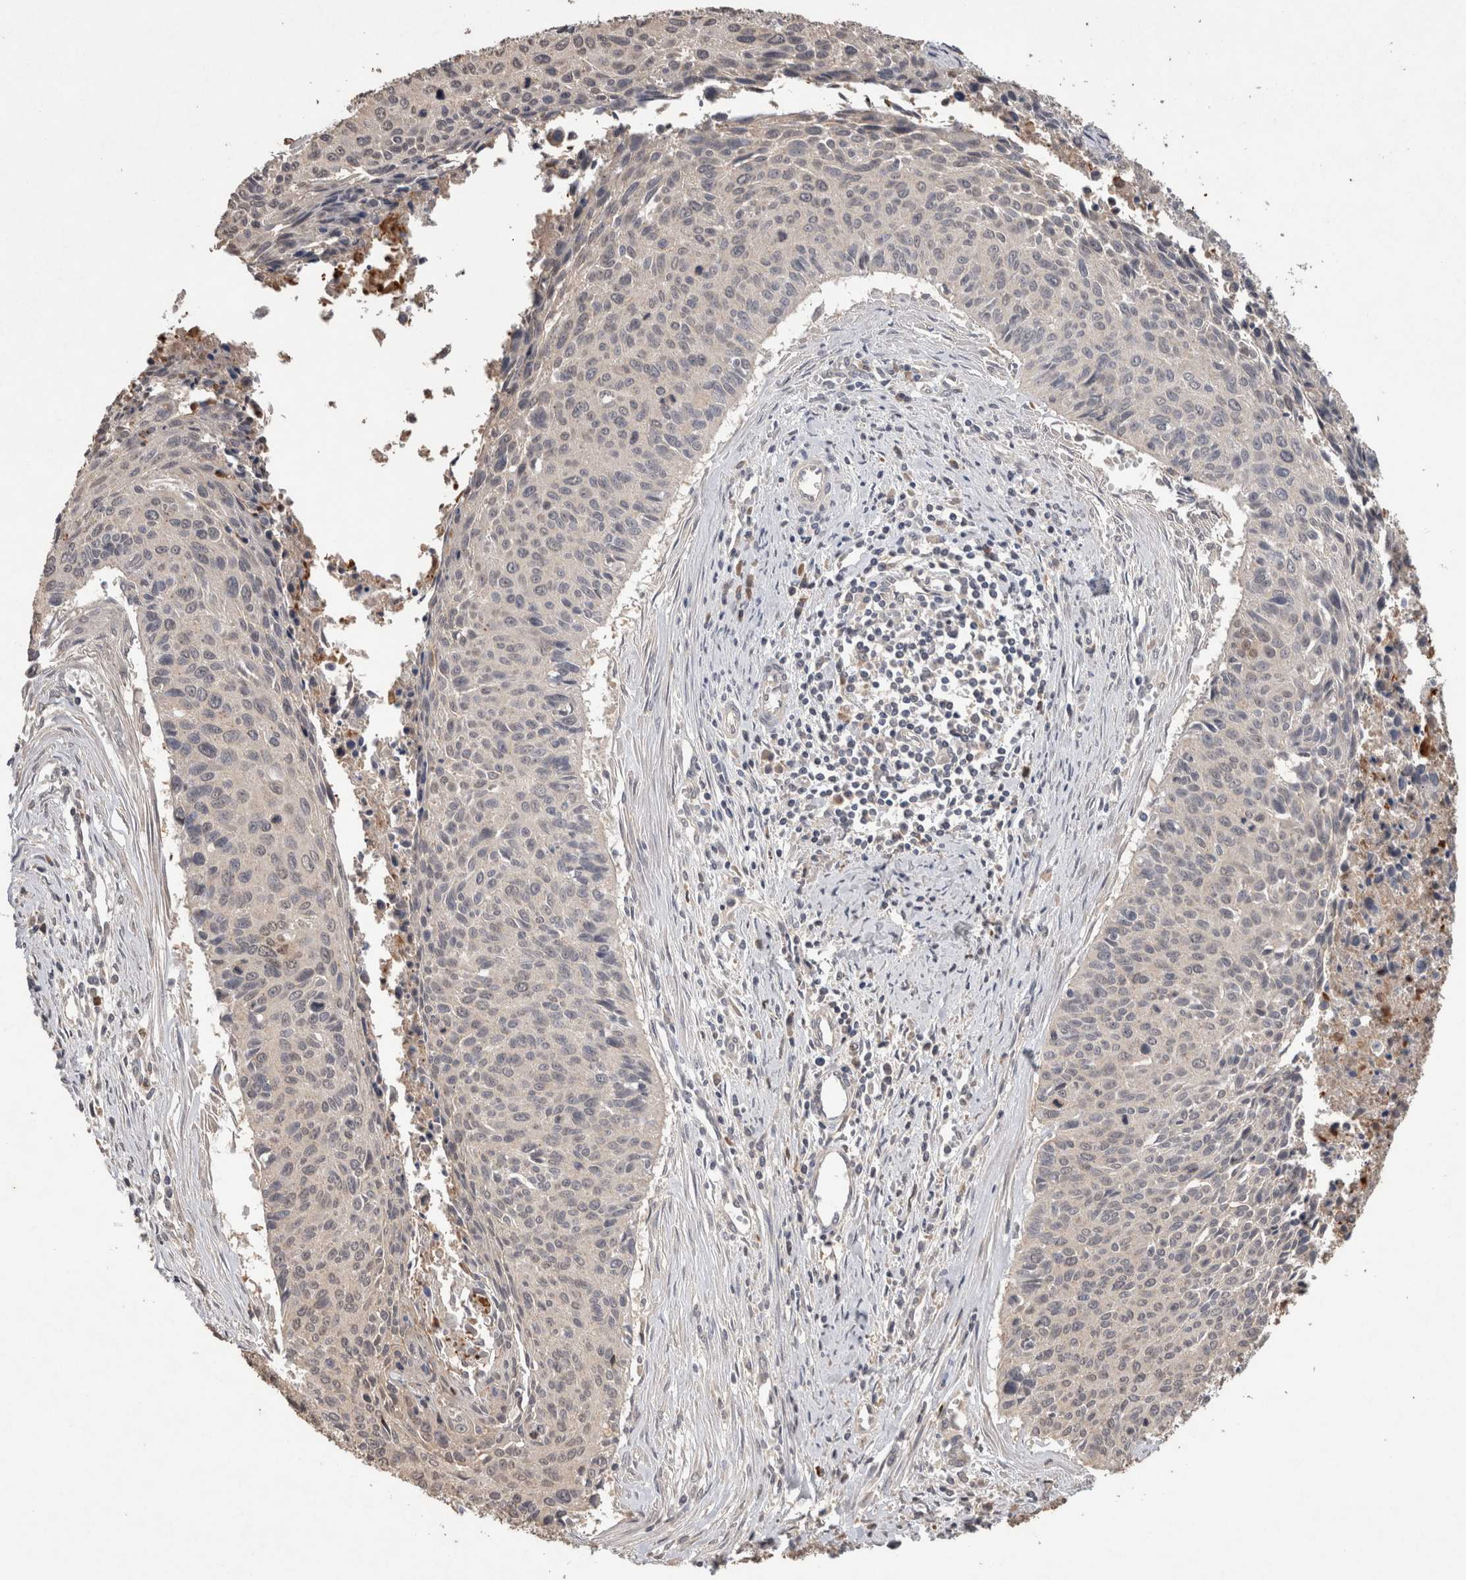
{"staining": {"intensity": "negative", "quantity": "none", "location": "none"}, "tissue": "cervical cancer", "cell_type": "Tumor cells", "image_type": "cancer", "snomed": [{"axis": "morphology", "description": "Squamous cell carcinoma, NOS"}, {"axis": "topography", "description": "Cervix"}], "caption": "The histopathology image reveals no significant expression in tumor cells of cervical cancer (squamous cell carcinoma). The staining was performed using DAB to visualize the protein expression in brown, while the nuclei were stained in blue with hematoxylin (Magnification: 20x).", "gene": "FABP7", "patient": {"sex": "female", "age": 55}}